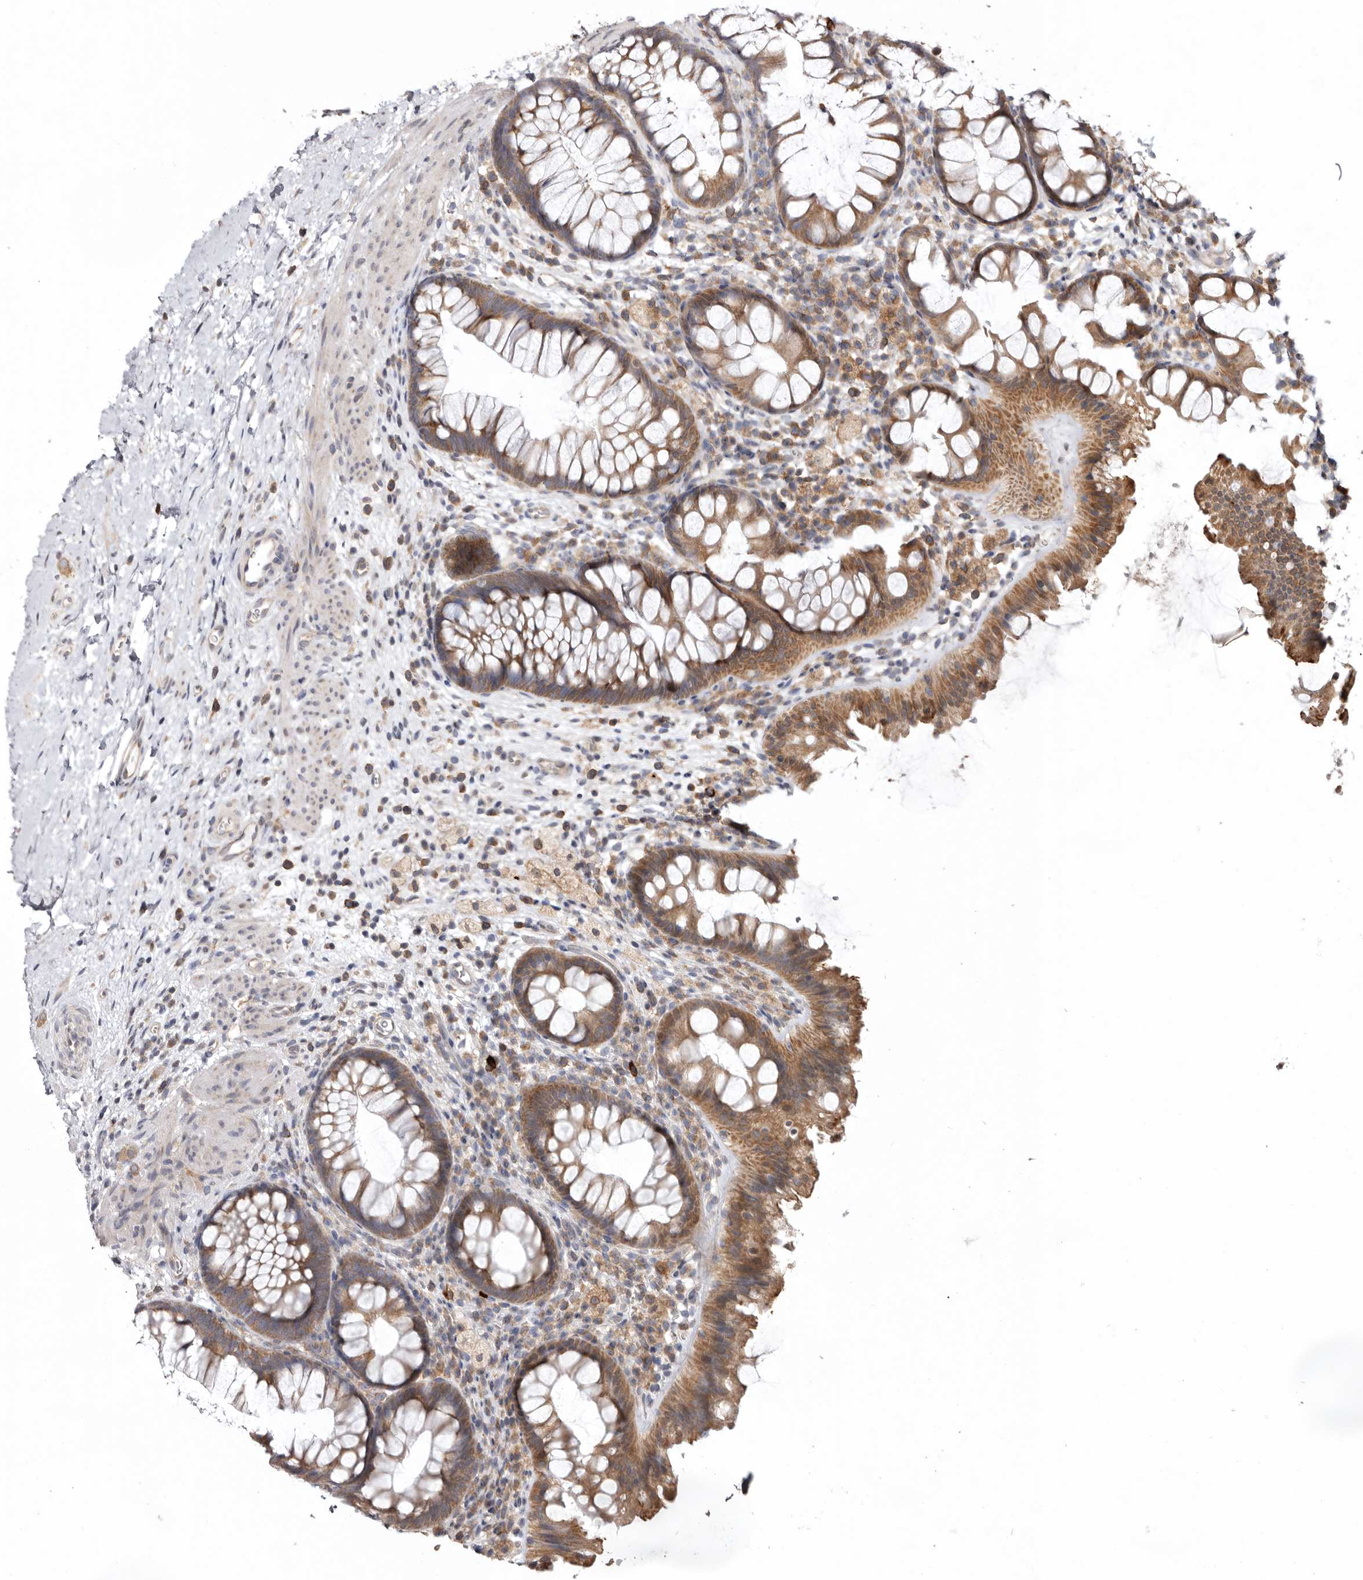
{"staining": {"intensity": "negative", "quantity": "none", "location": "none"}, "tissue": "colon", "cell_type": "Endothelial cells", "image_type": "normal", "snomed": [{"axis": "morphology", "description": "Normal tissue, NOS"}, {"axis": "topography", "description": "Colon"}], "caption": "This is a image of IHC staining of benign colon, which shows no expression in endothelial cells.", "gene": "TMUB1", "patient": {"sex": "female", "age": 62}}